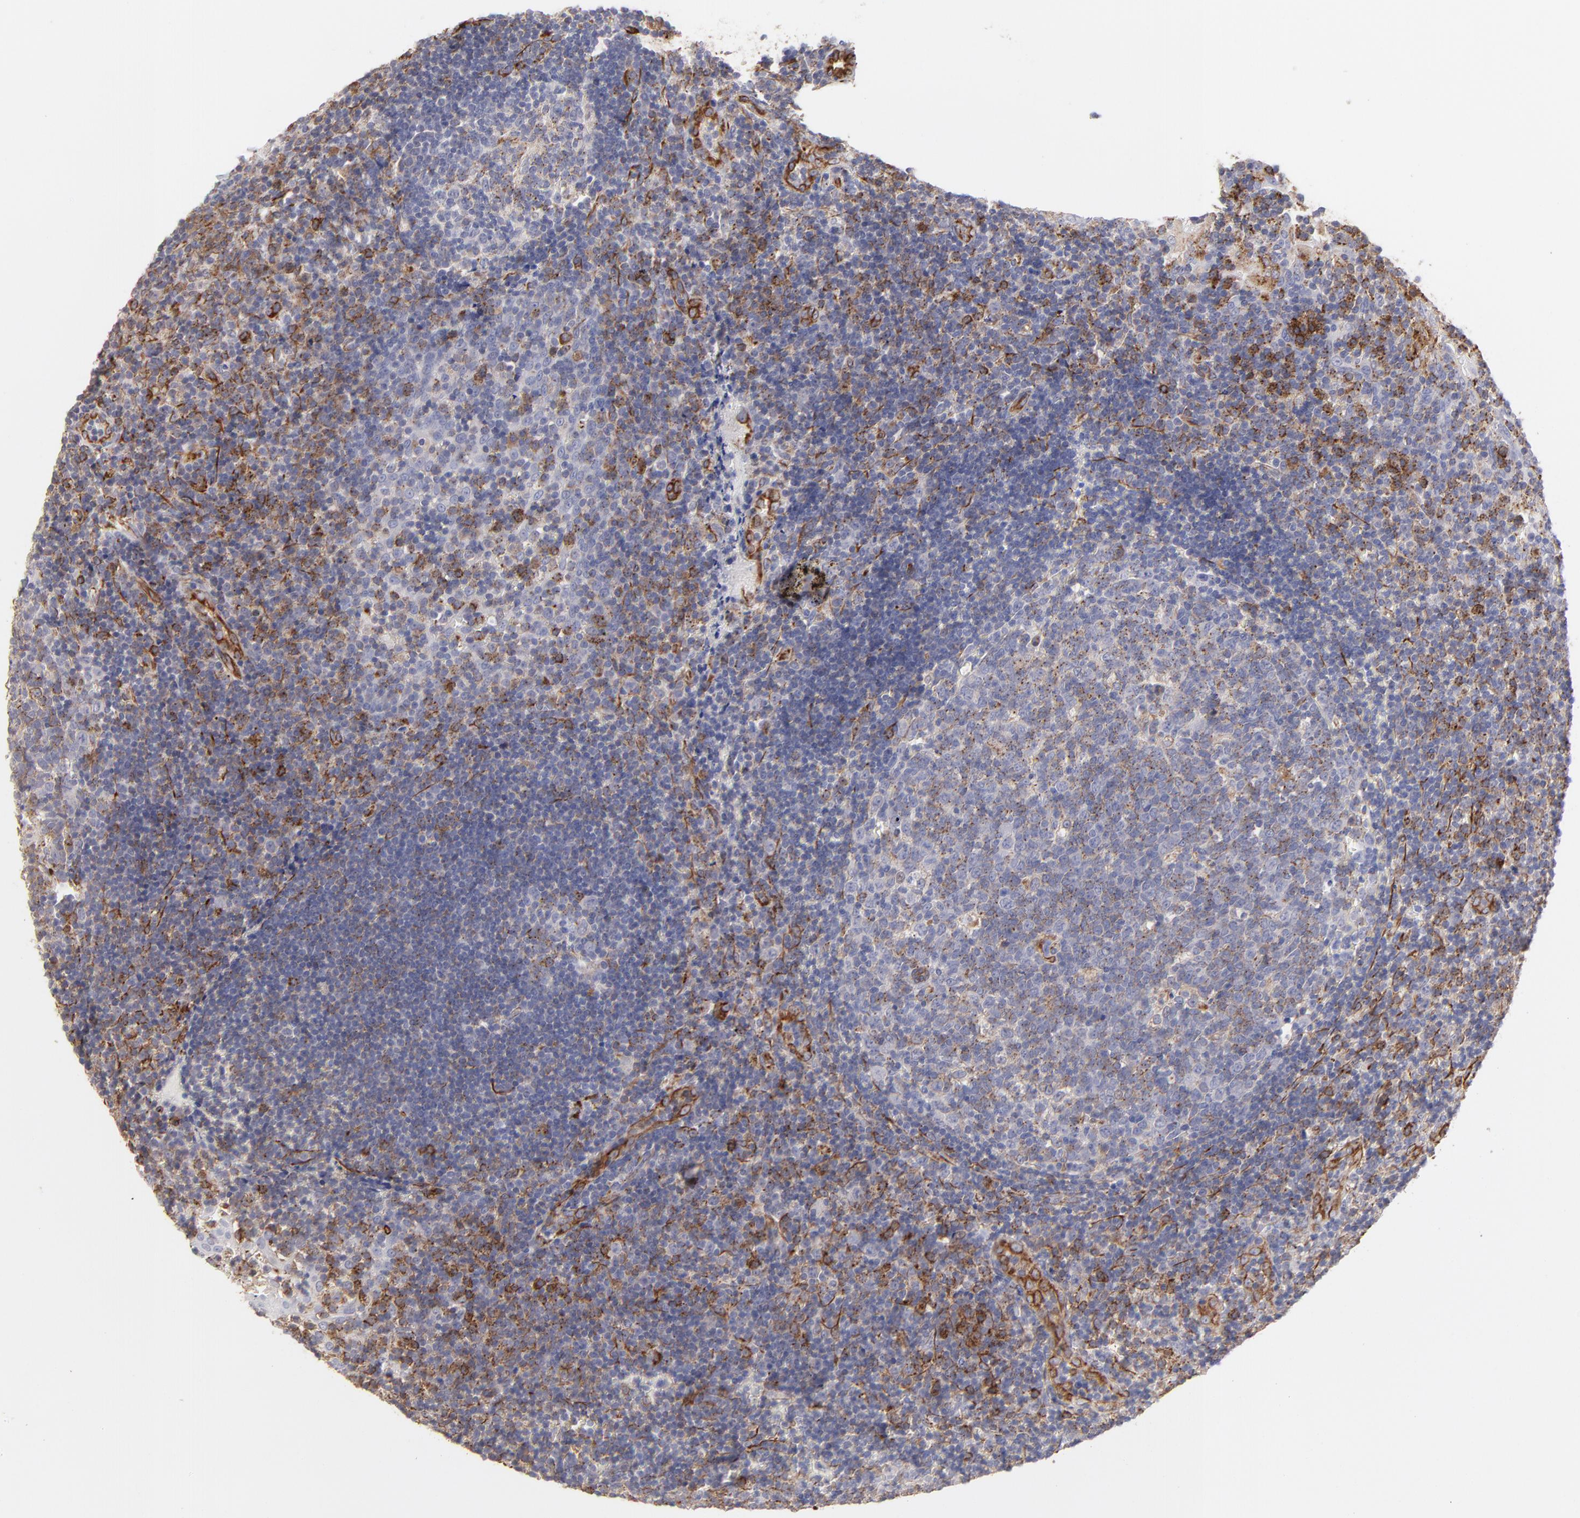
{"staining": {"intensity": "moderate", "quantity": "25%-75%", "location": "cytoplasmic/membranous"}, "tissue": "tonsil", "cell_type": "Germinal center cells", "image_type": "normal", "snomed": [{"axis": "morphology", "description": "Normal tissue, NOS"}, {"axis": "topography", "description": "Tonsil"}], "caption": "Normal tonsil exhibits moderate cytoplasmic/membranous staining in approximately 25%-75% of germinal center cells, visualized by immunohistochemistry.", "gene": "COX8C", "patient": {"sex": "female", "age": 40}}